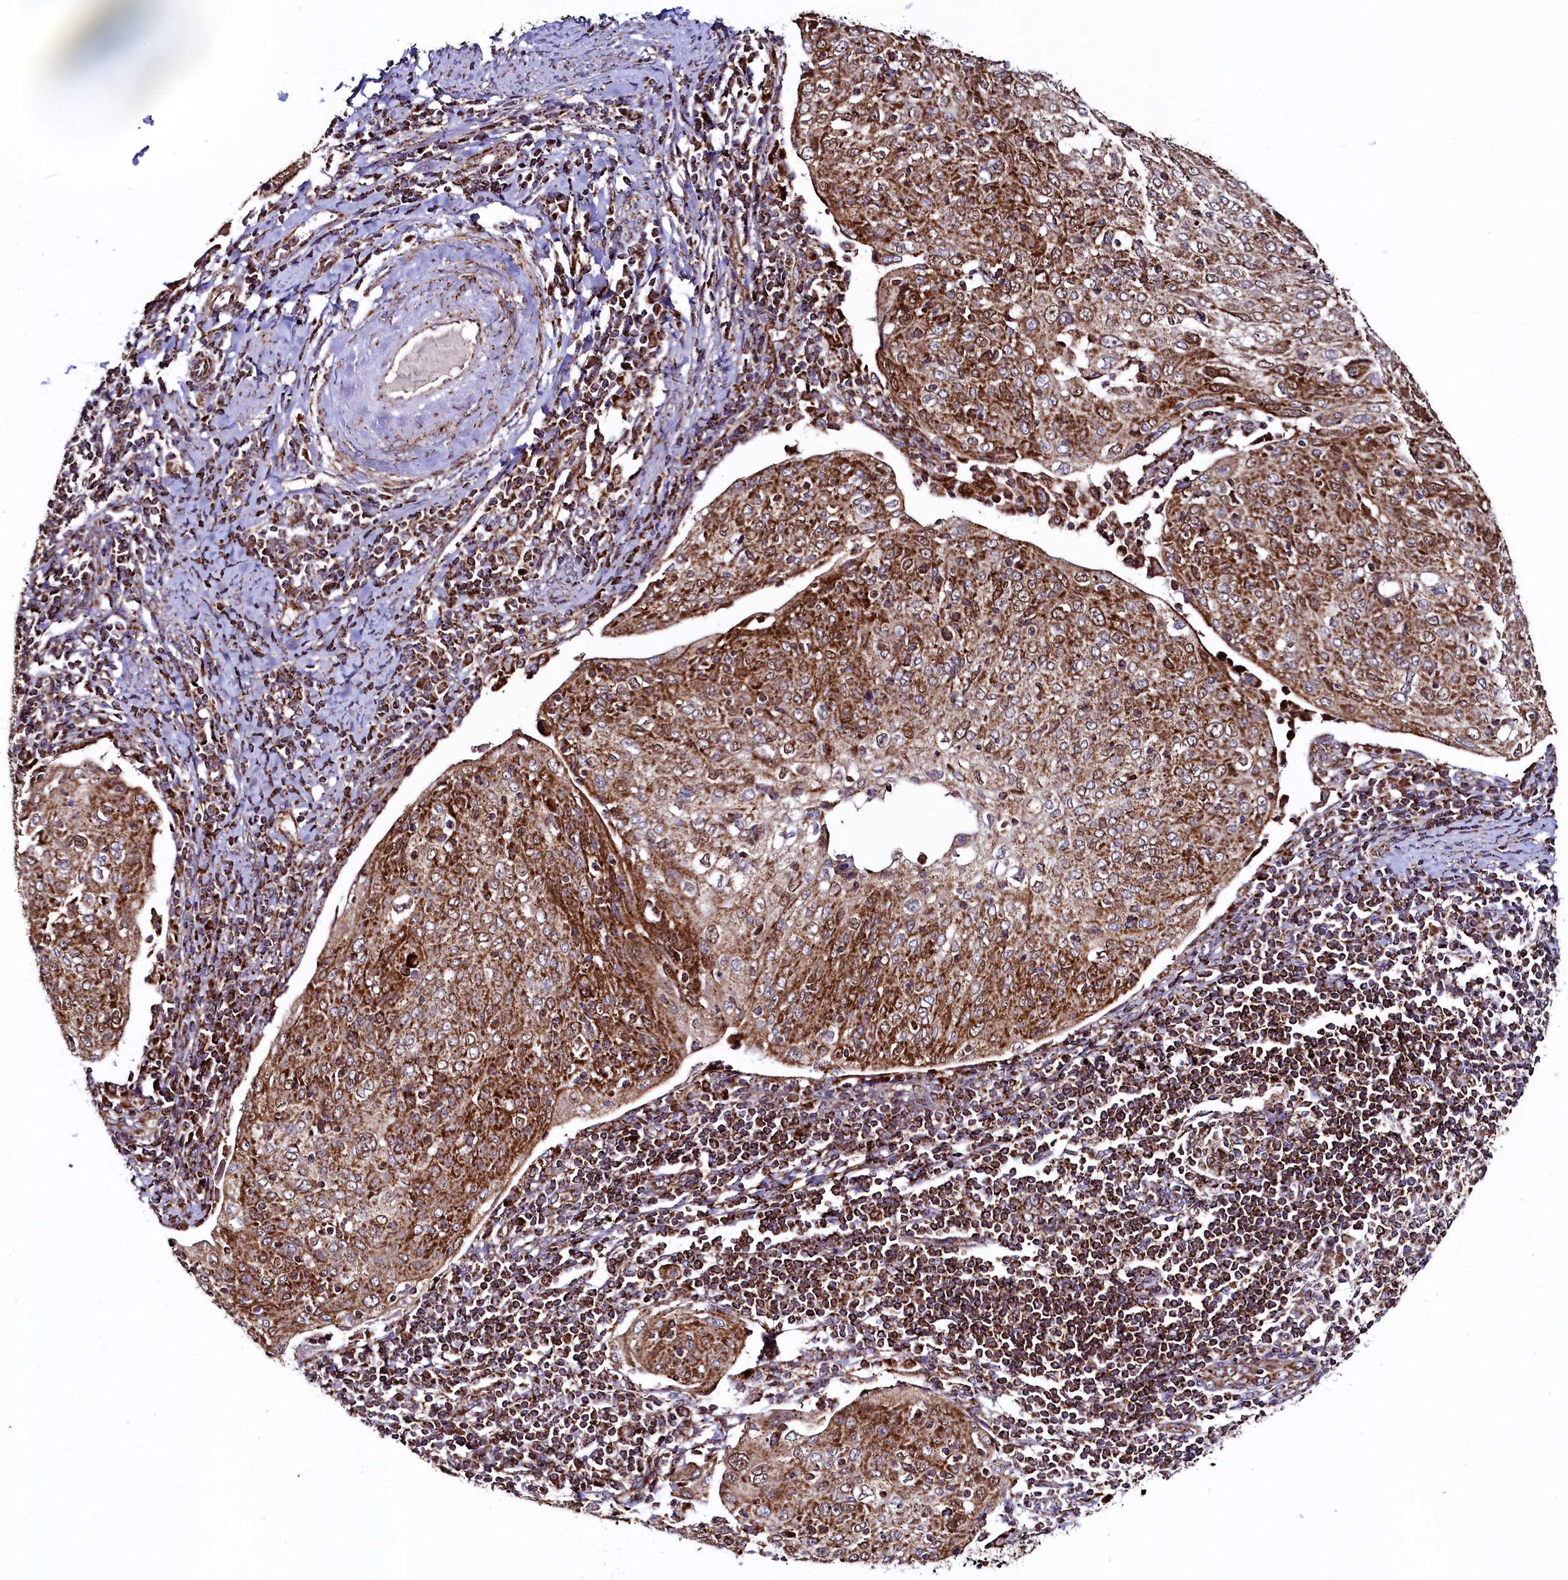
{"staining": {"intensity": "strong", "quantity": ">75%", "location": "cytoplasmic/membranous"}, "tissue": "cervical cancer", "cell_type": "Tumor cells", "image_type": "cancer", "snomed": [{"axis": "morphology", "description": "Squamous cell carcinoma, NOS"}, {"axis": "topography", "description": "Cervix"}], "caption": "Immunohistochemical staining of human cervical squamous cell carcinoma reveals high levels of strong cytoplasmic/membranous staining in about >75% of tumor cells.", "gene": "CLYBL", "patient": {"sex": "female", "age": 67}}